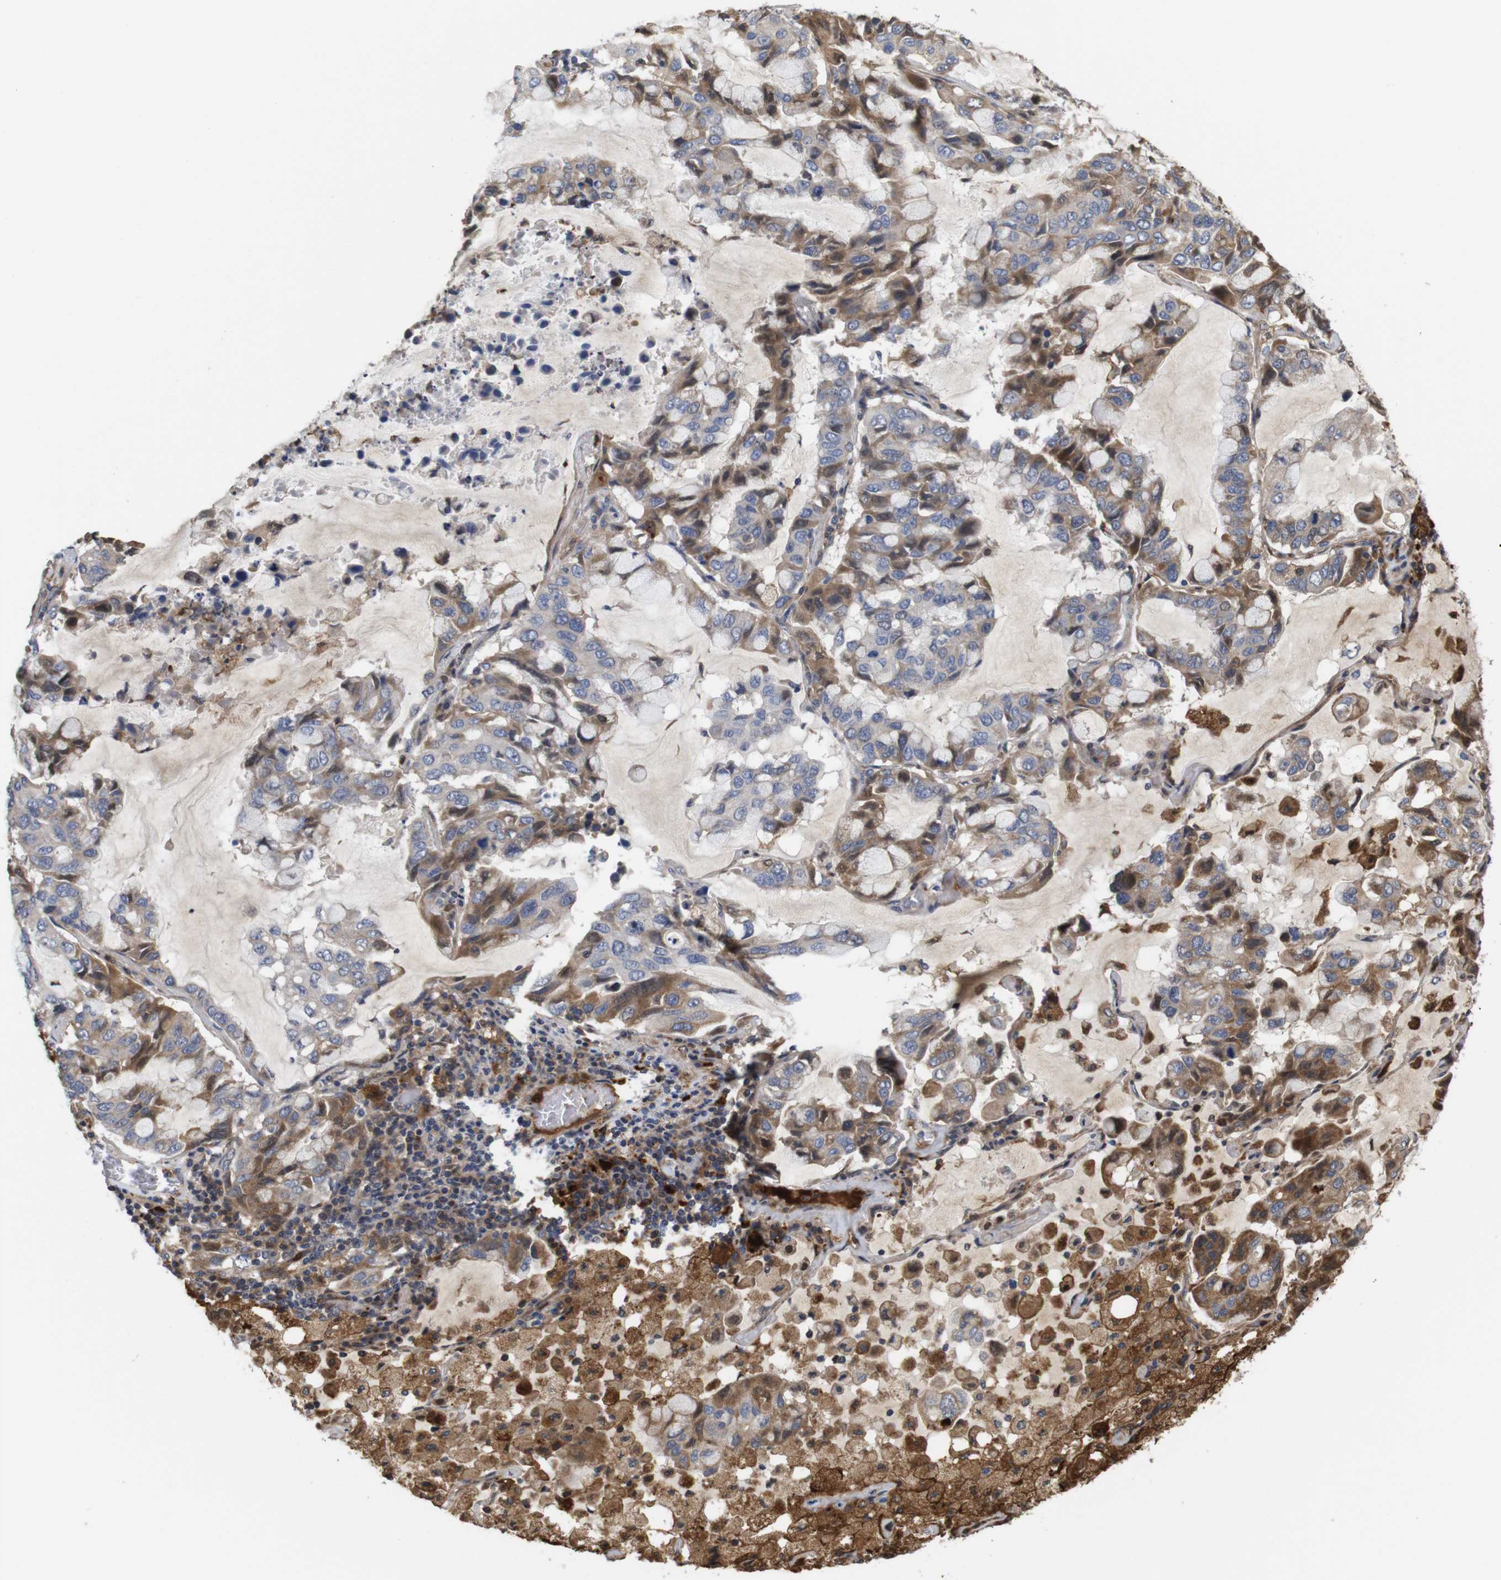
{"staining": {"intensity": "moderate", "quantity": "25%-75%", "location": "cytoplasmic/membranous"}, "tissue": "lung cancer", "cell_type": "Tumor cells", "image_type": "cancer", "snomed": [{"axis": "morphology", "description": "Adenocarcinoma, NOS"}, {"axis": "topography", "description": "Lung"}], "caption": "Immunohistochemistry (IHC) staining of lung cancer (adenocarcinoma), which shows medium levels of moderate cytoplasmic/membranous staining in about 25%-75% of tumor cells indicating moderate cytoplasmic/membranous protein positivity. The staining was performed using DAB (3,3'-diaminobenzidine) (brown) for protein detection and nuclei were counterstained in hematoxylin (blue).", "gene": "SPRY3", "patient": {"sex": "male", "age": 64}}